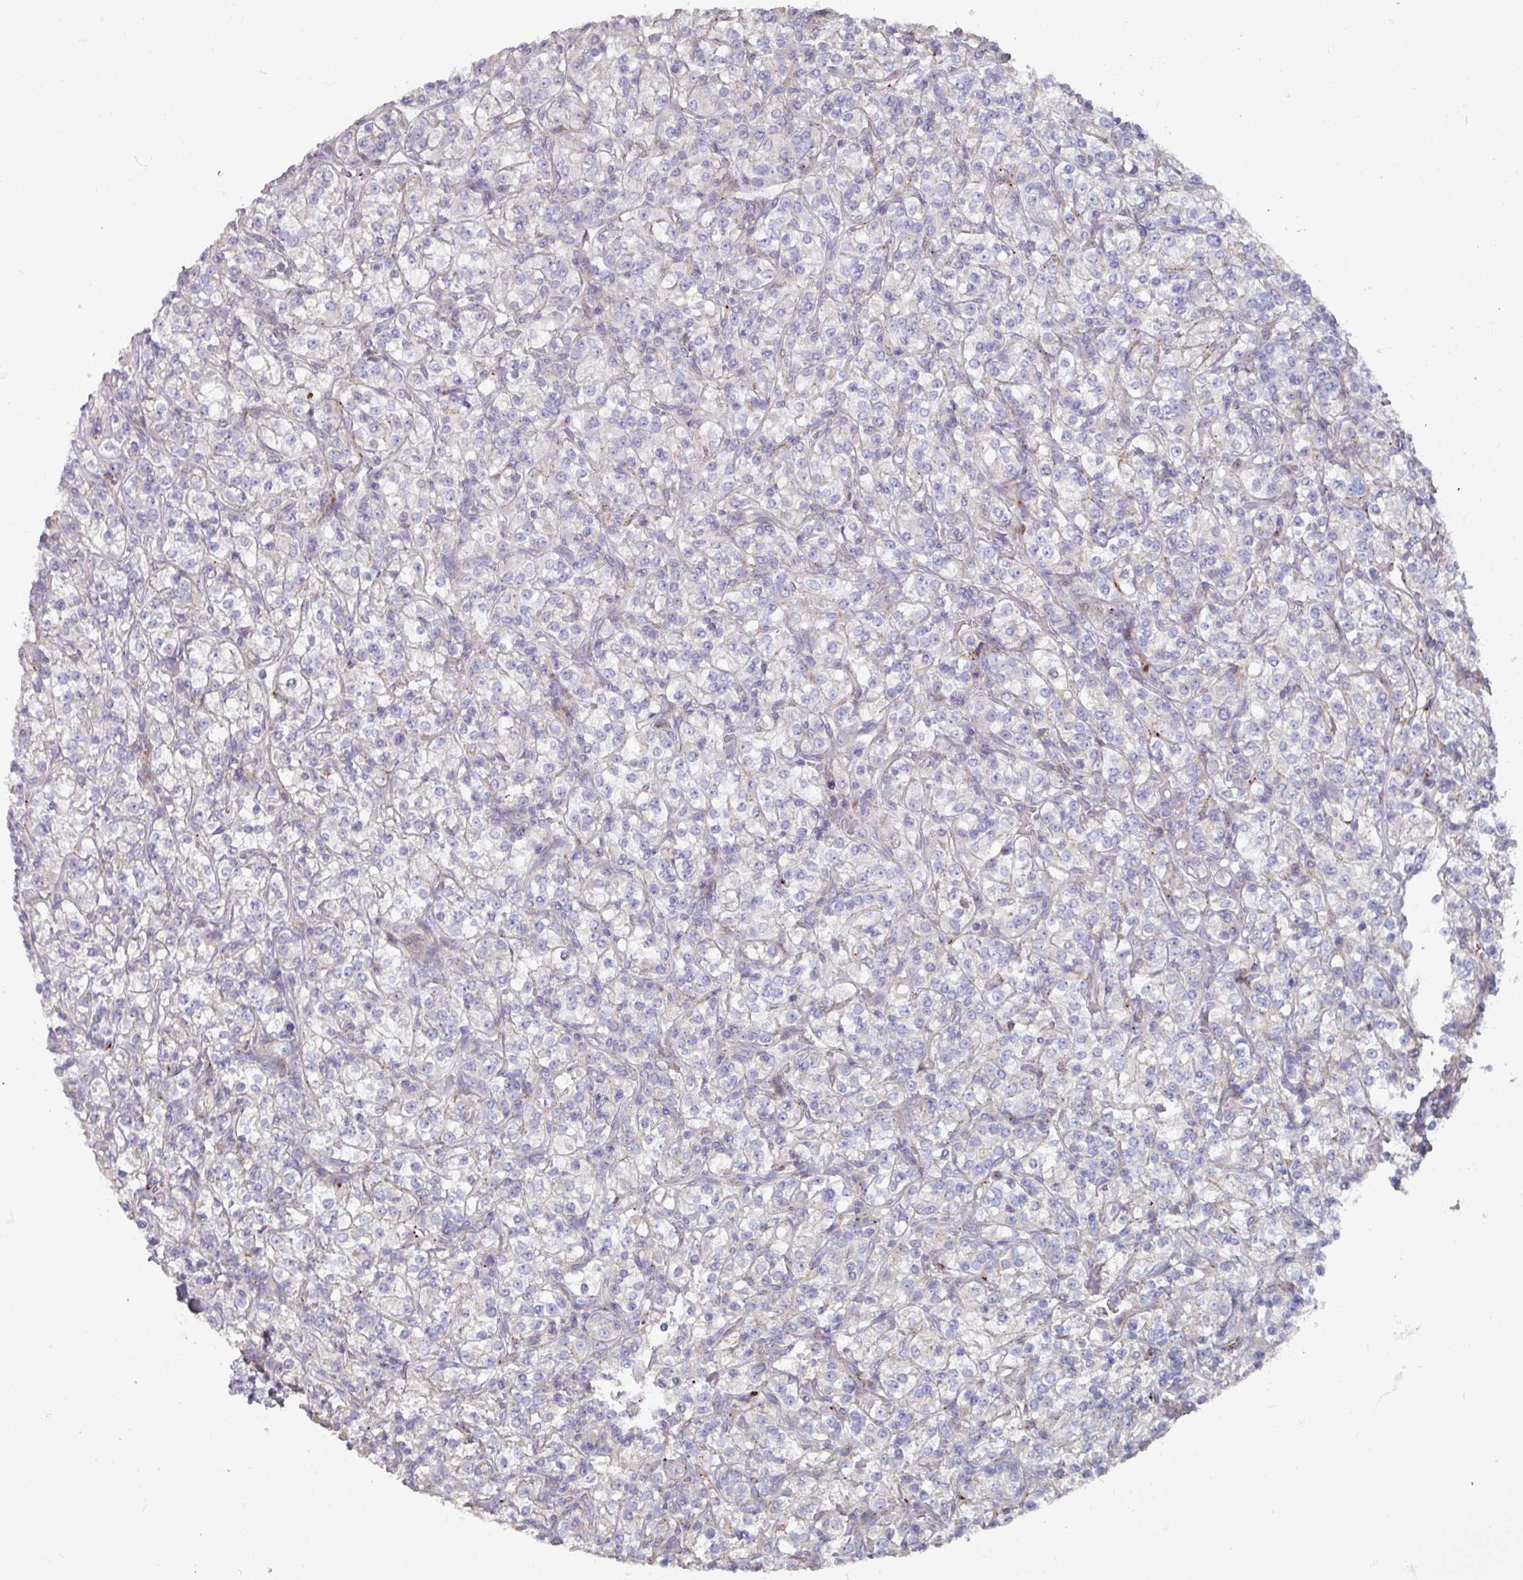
{"staining": {"intensity": "negative", "quantity": "none", "location": "none"}, "tissue": "renal cancer", "cell_type": "Tumor cells", "image_type": "cancer", "snomed": [{"axis": "morphology", "description": "Adenocarcinoma, NOS"}, {"axis": "topography", "description": "Kidney"}], "caption": "This is a micrograph of IHC staining of renal adenocarcinoma, which shows no expression in tumor cells.", "gene": "NT5C1A", "patient": {"sex": "male", "age": 77}}